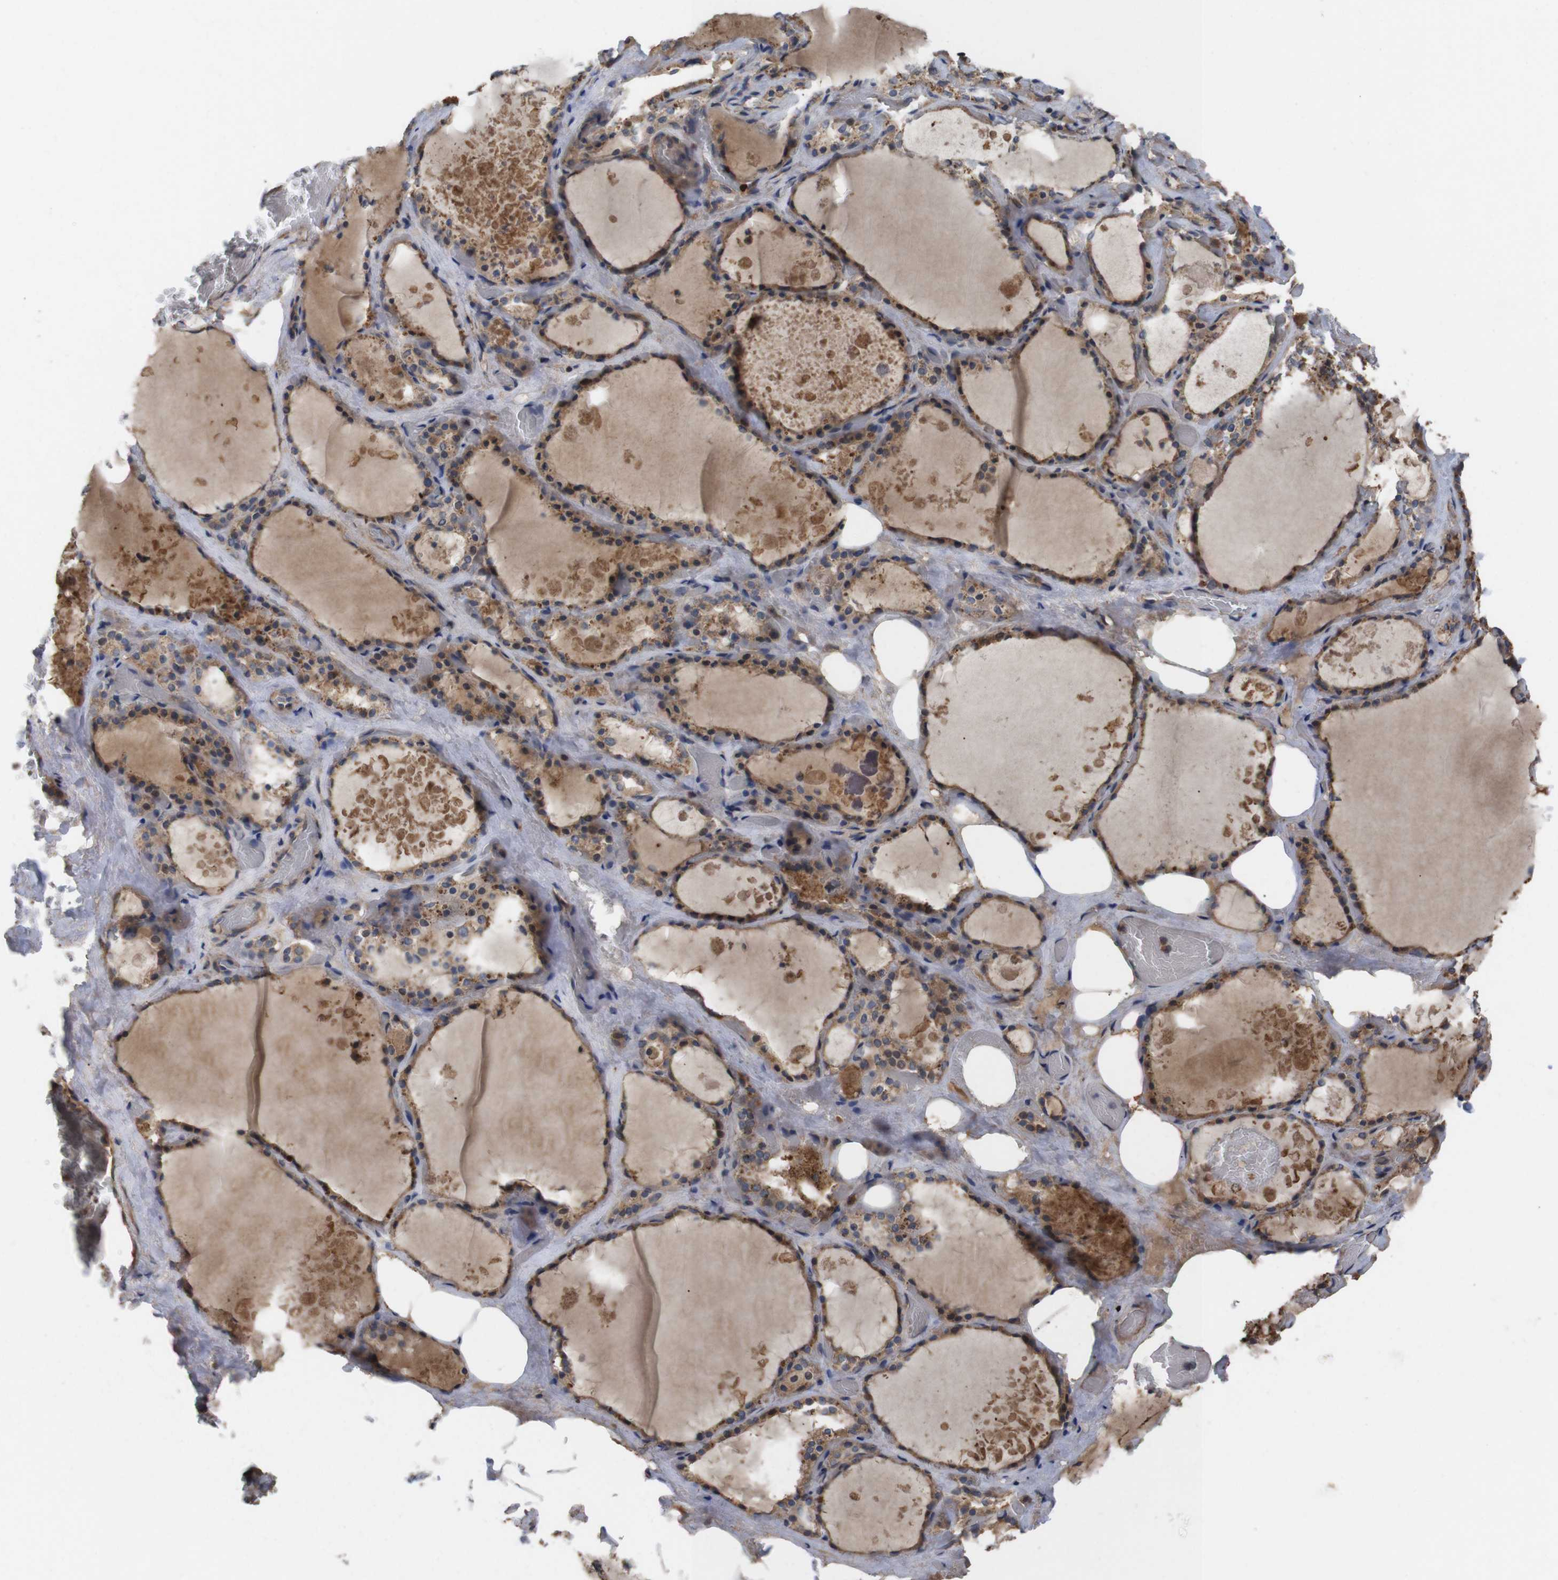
{"staining": {"intensity": "moderate", "quantity": ">75%", "location": "cytoplasmic/membranous"}, "tissue": "thyroid gland", "cell_type": "Glandular cells", "image_type": "normal", "snomed": [{"axis": "morphology", "description": "Normal tissue, NOS"}, {"axis": "topography", "description": "Thyroid gland"}], "caption": "Moderate cytoplasmic/membranous protein staining is appreciated in about >75% of glandular cells in thyroid gland.", "gene": "TIAM1", "patient": {"sex": "male", "age": 61}}